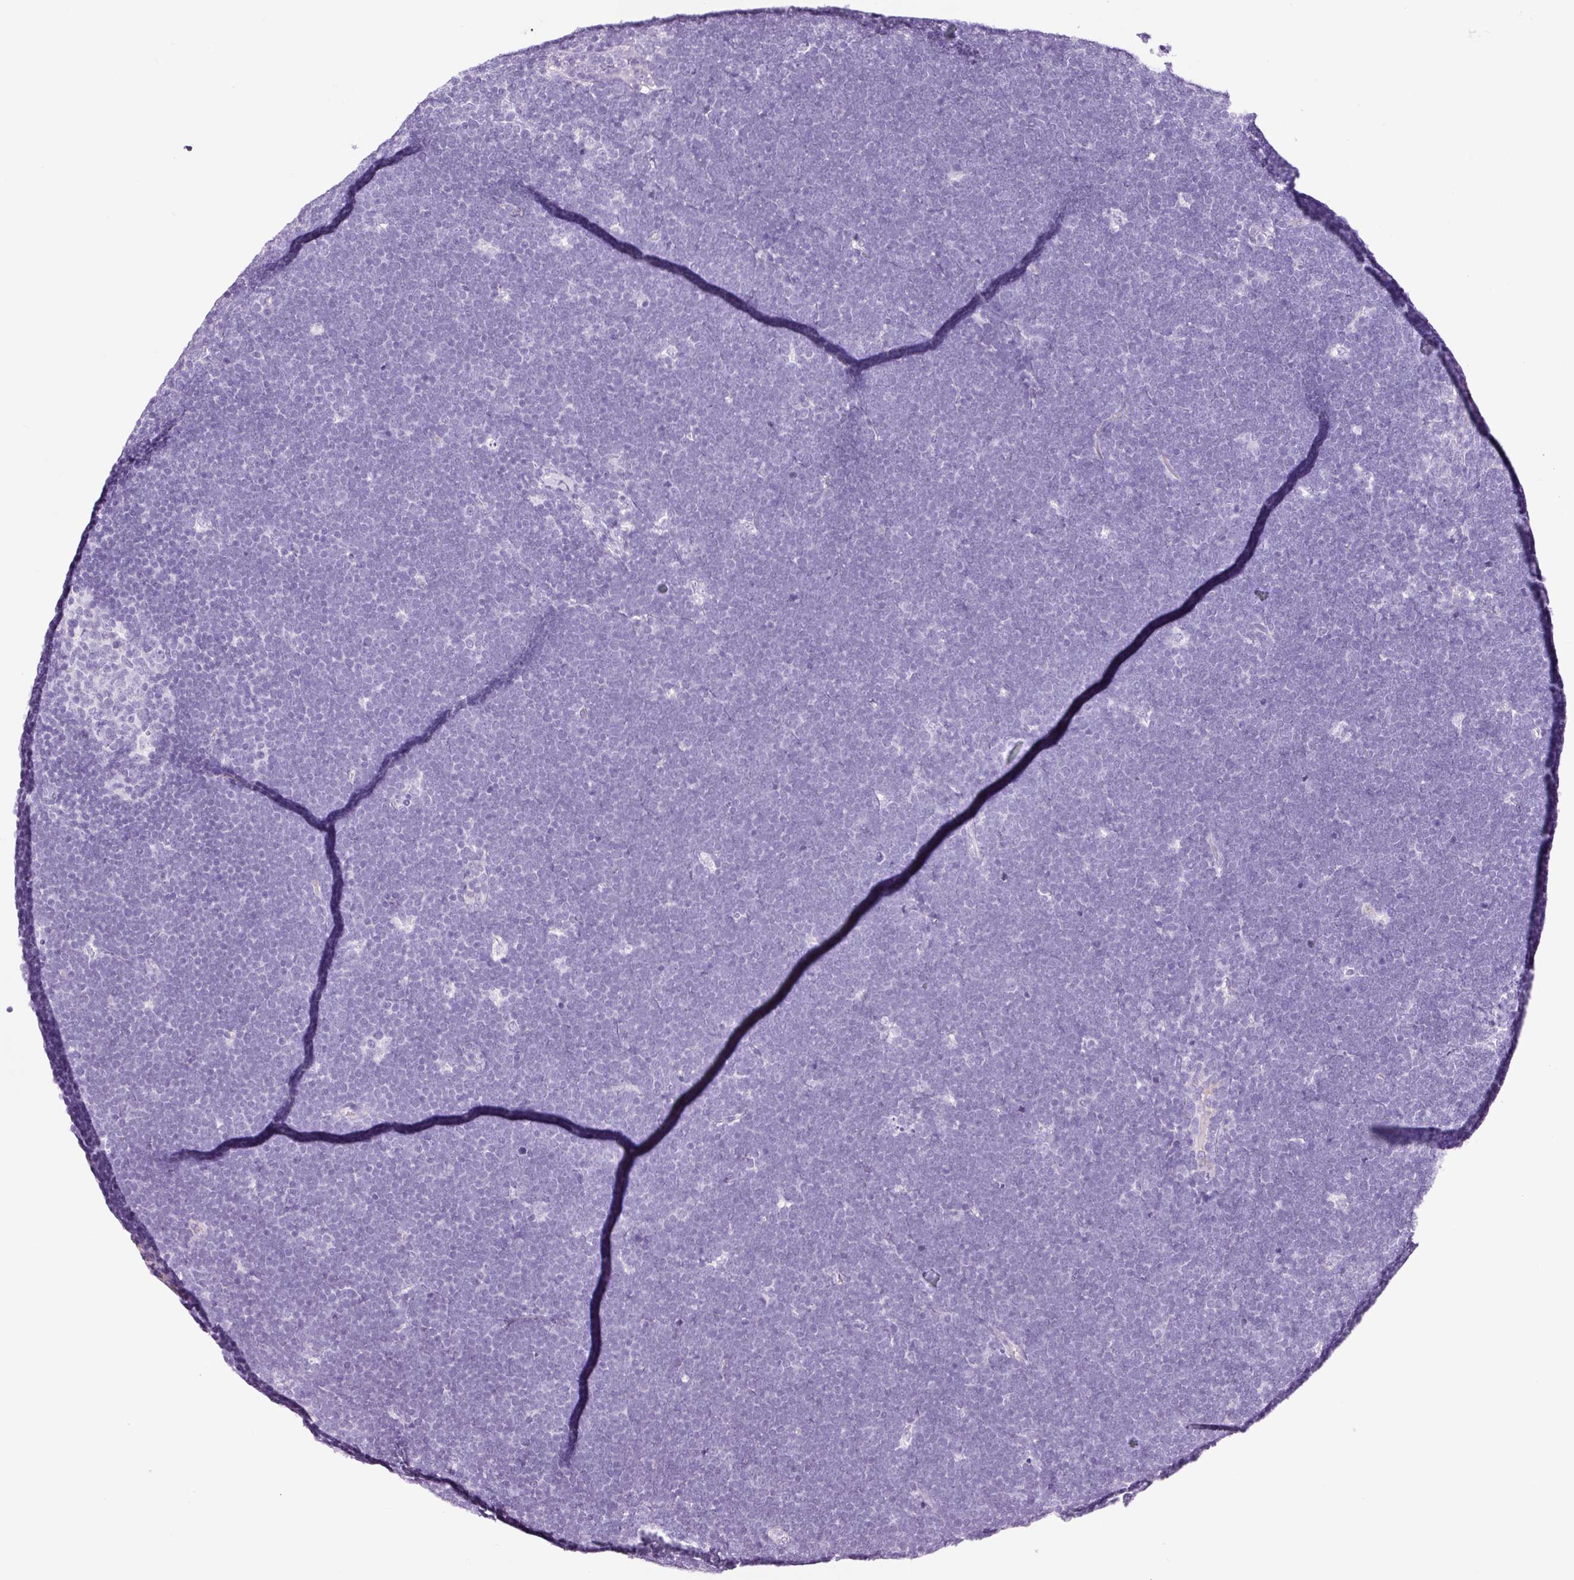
{"staining": {"intensity": "negative", "quantity": "none", "location": "none"}, "tissue": "lymphoma", "cell_type": "Tumor cells", "image_type": "cancer", "snomed": [{"axis": "morphology", "description": "Malignant lymphoma, non-Hodgkin's type, High grade"}, {"axis": "topography", "description": "Lymph node"}], "caption": "DAB immunohistochemical staining of lymphoma displays no significant expression in tumor cells.", "gene": "ADSS1", "patient": {"sex": "male", "age": 13}}